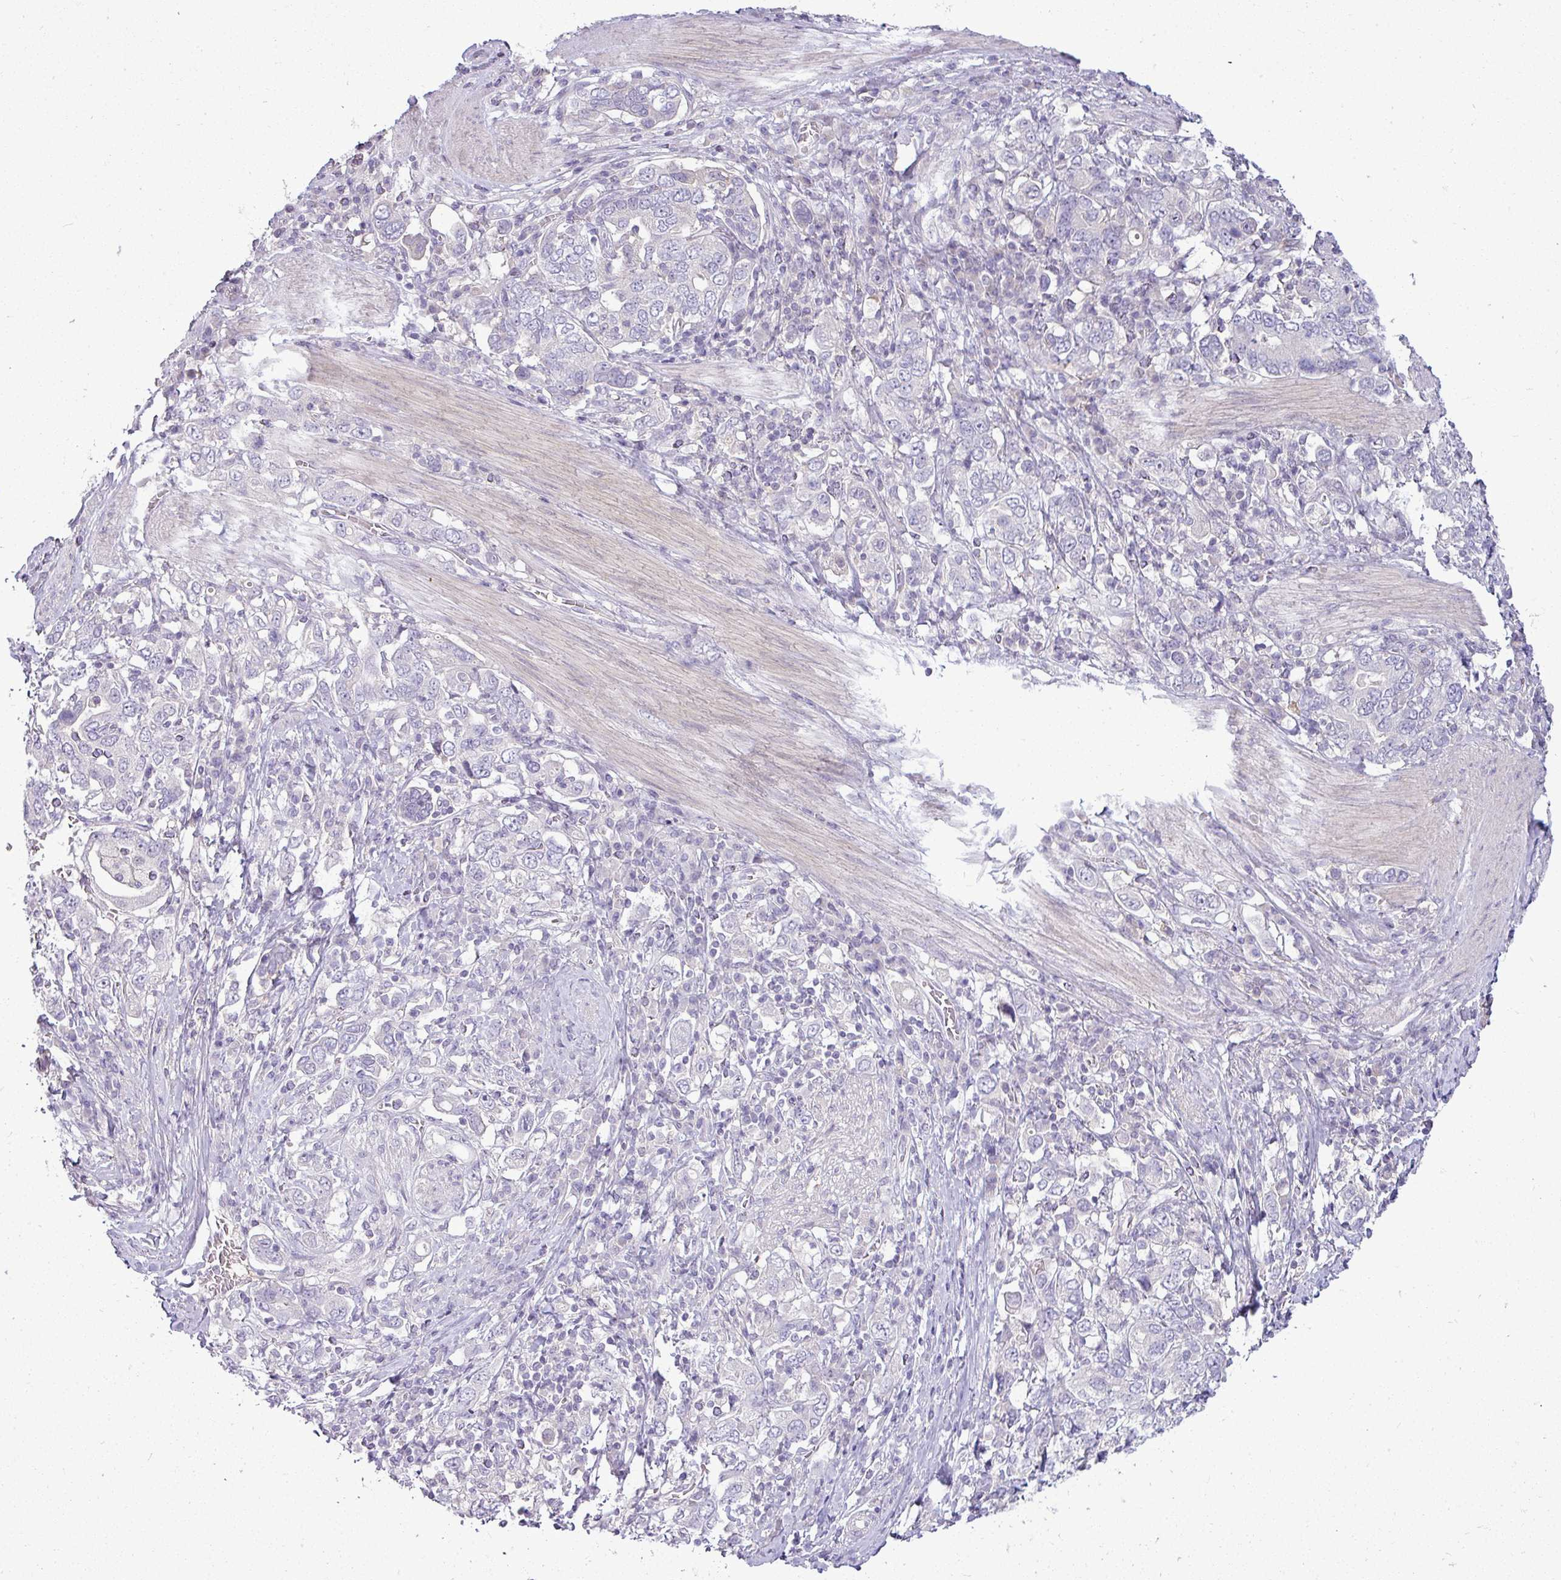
{"staining": {"intensity": "negative", "quantity": "none", "location": "none"}, "tissue": "stomach cancer", "cell_type": "Tumor cells", "image_type": "cancer", "snomed": [{"axis": "morphology", "description": "Adenocarcinoma, NOS"}, {"axis": "topography", "description": "Stomach, upper"}, {"axis": "topography", "description": "Stomach"}], "caption": "Protein analysis of stomach cancer shows no significant expression in tumor cells.", "gene": "APOM", "patient": {"sex": "male", "age": 62}}